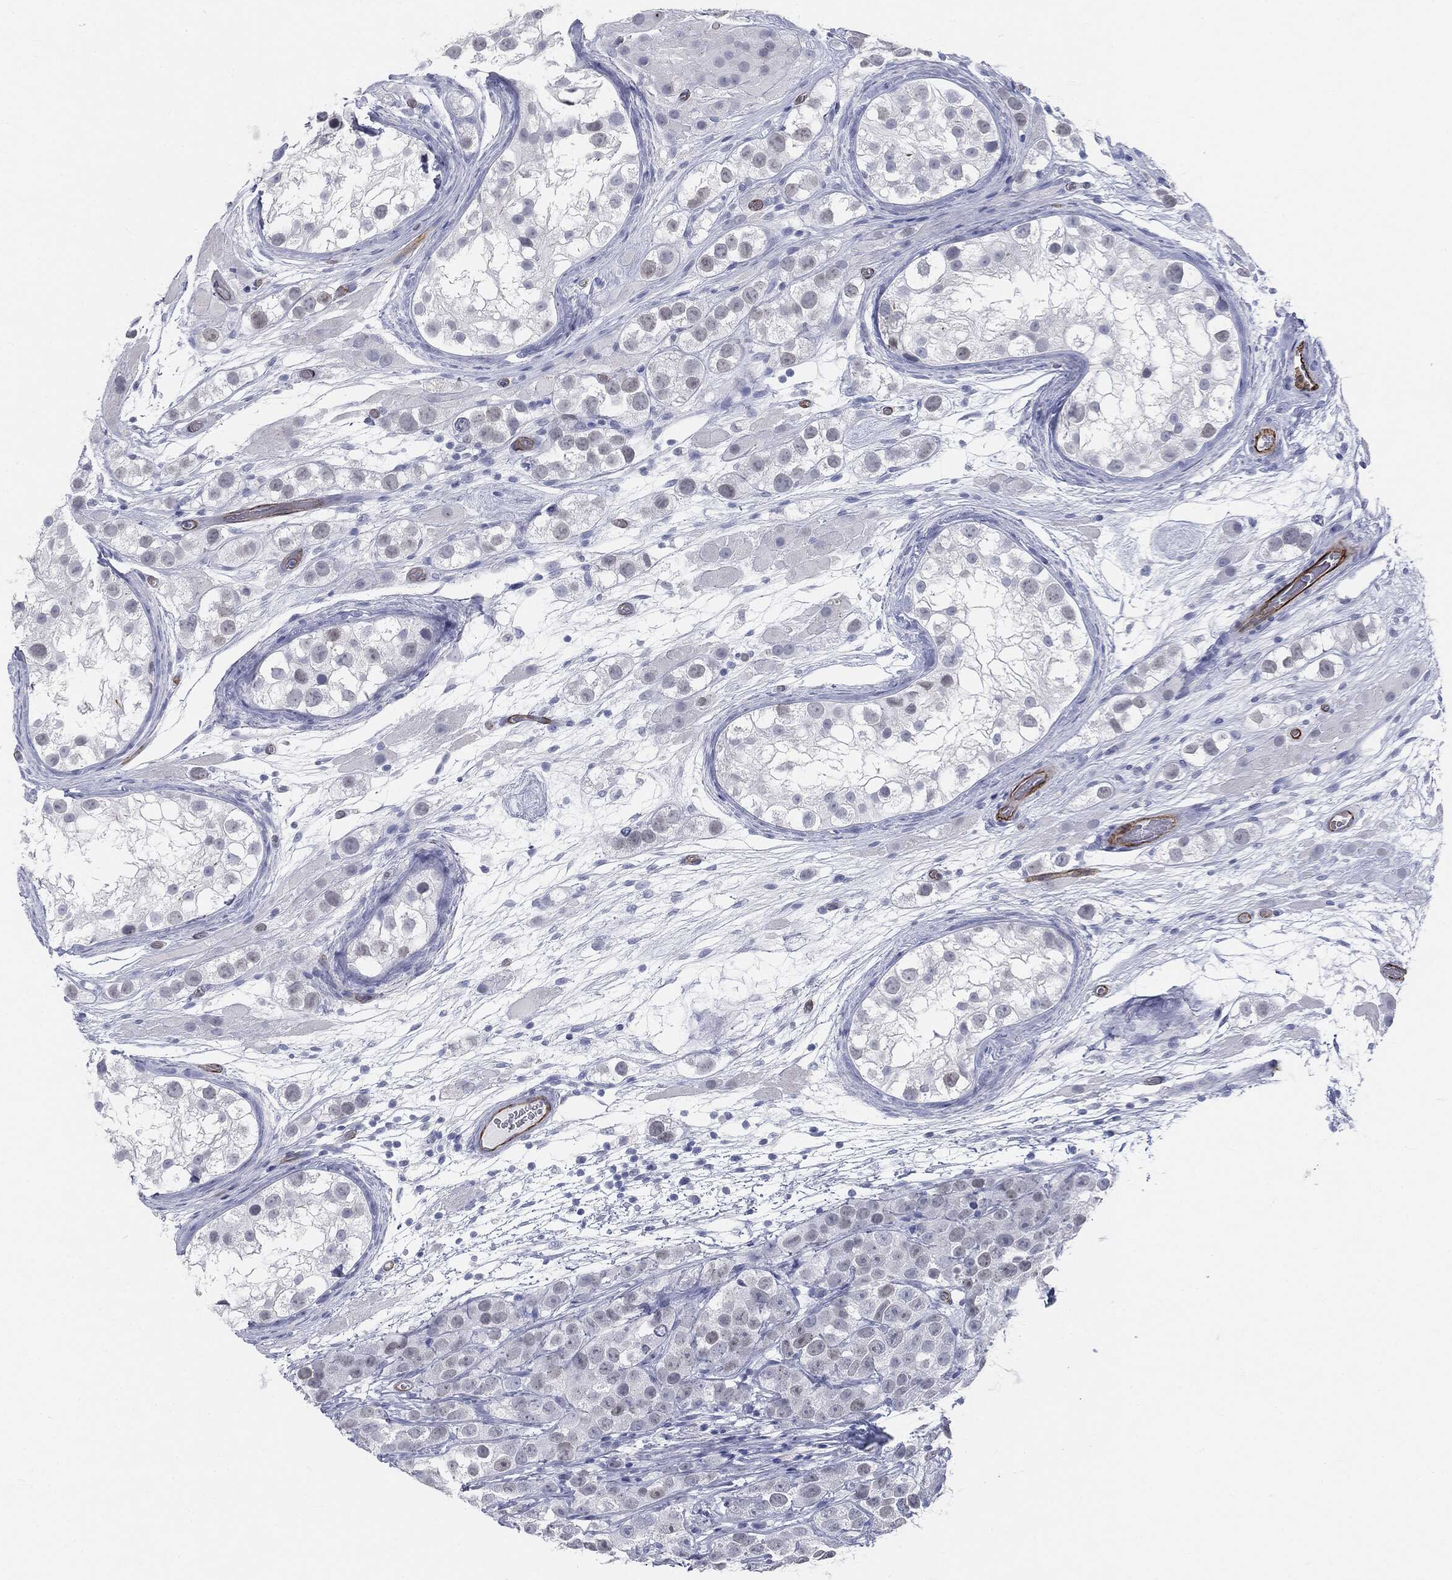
{"staining": {"intensity": "negative", "quantity": "none", "location": "none"}, "tissue": "testis cancer", "cell_type": "Tumor cells", "image_type": "cancer", "snomed": [{"axis": "morphology", "description": "Seminoma, NOS"}, {"axis": "topography", "description": "Testis"}], "caption": "Testis cancer stained for a protein using immunohistochemistry shows no expression tumor cells.", "gene": "MUC5AC", "patient": {"sex": "male", "age": 28}}